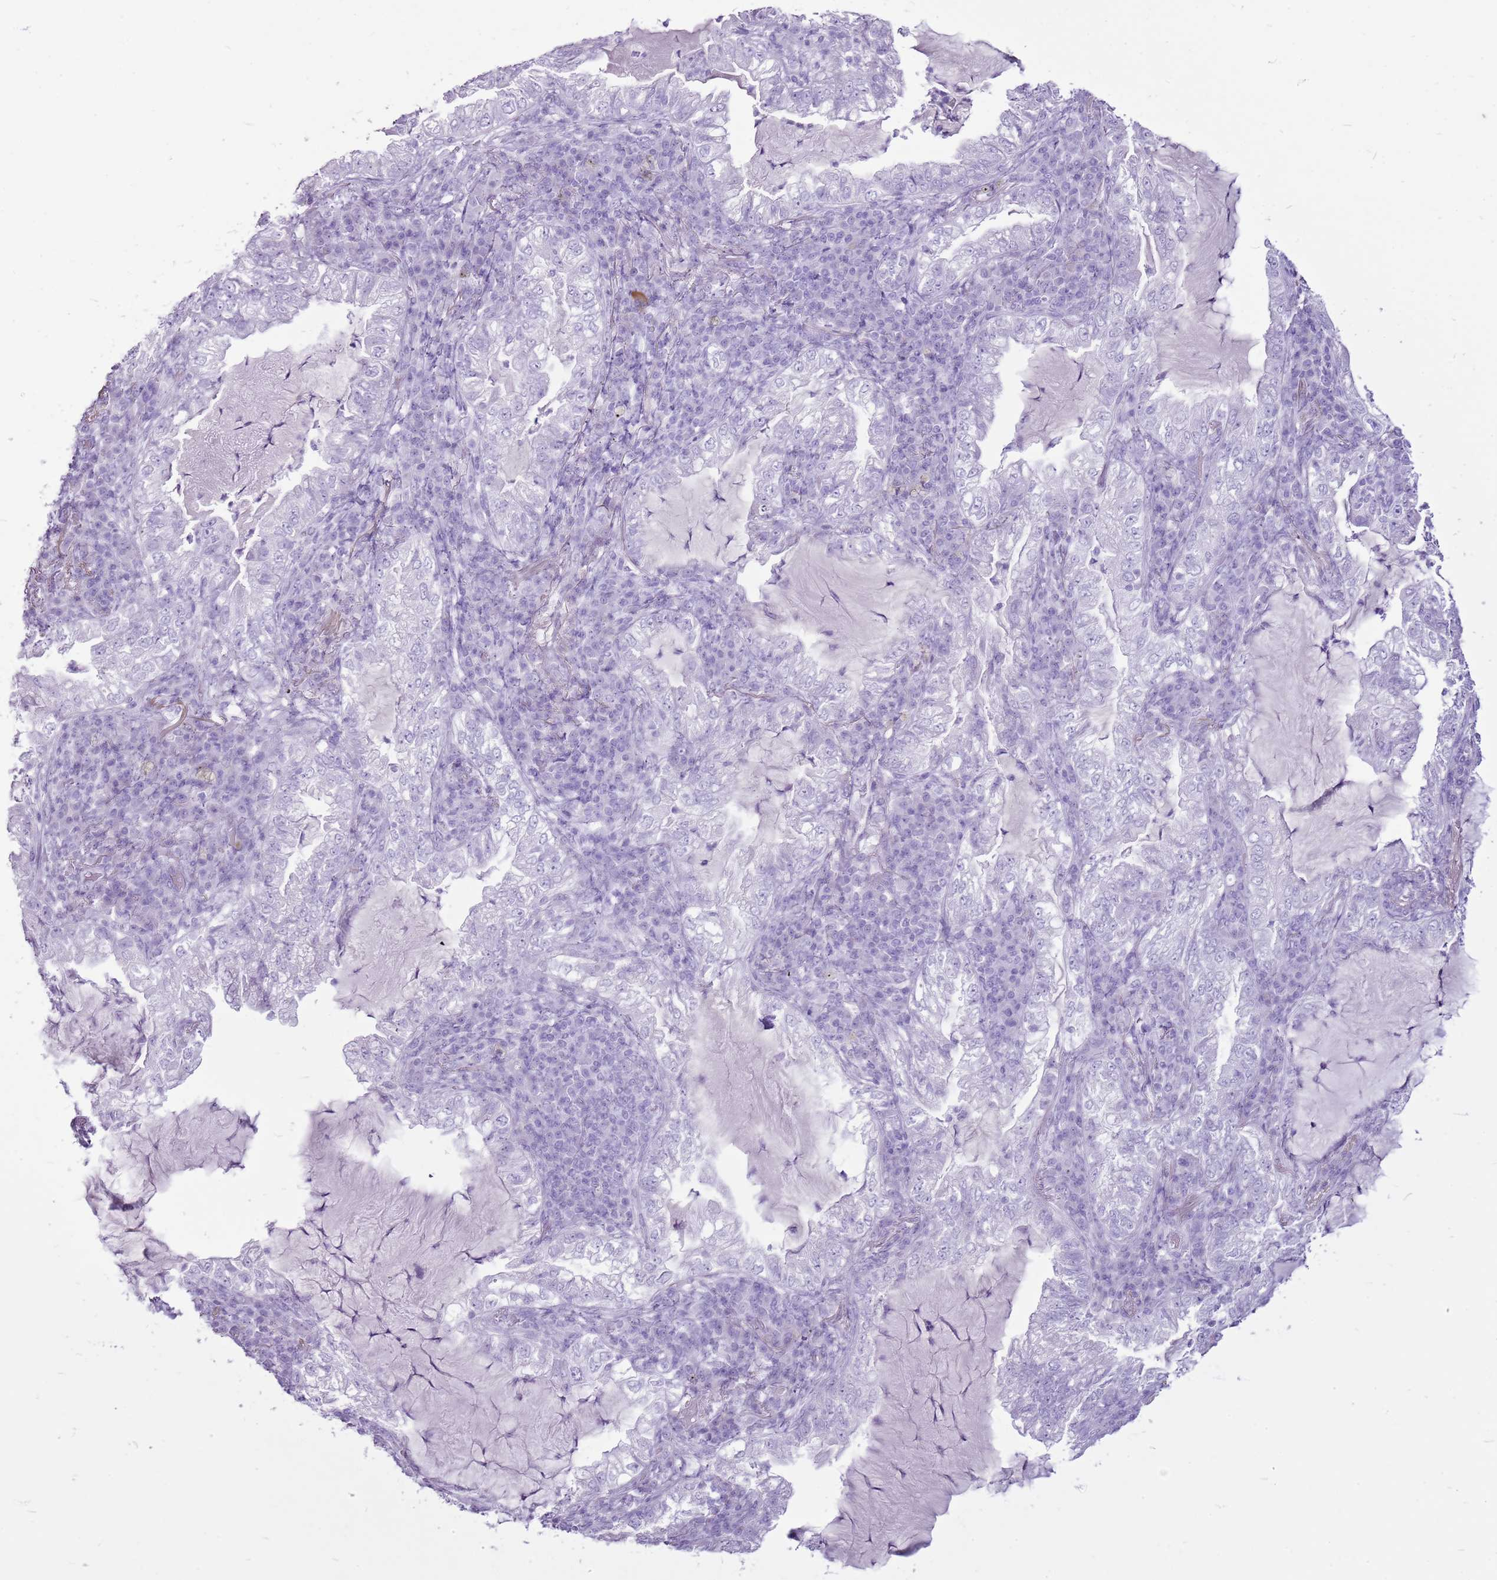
{"staining": {"intensity": "negative", "quantity": "none", "location": "none"}, "tissue": "lung cancer", "cell_type": "Tumor cells", "image_type": "cancer", "snomed": [{"axis": "morphology", "description": "Adenocarcinoma, NOS"}, {"axis": "topography", "description": "Lung"}], "caption": "This is an IHC image of lung cancer (adenocarcinoma). There is no staining in tumor cells.", "gene": "CNFN", "patient": {"sex": "female", "age": 73}}